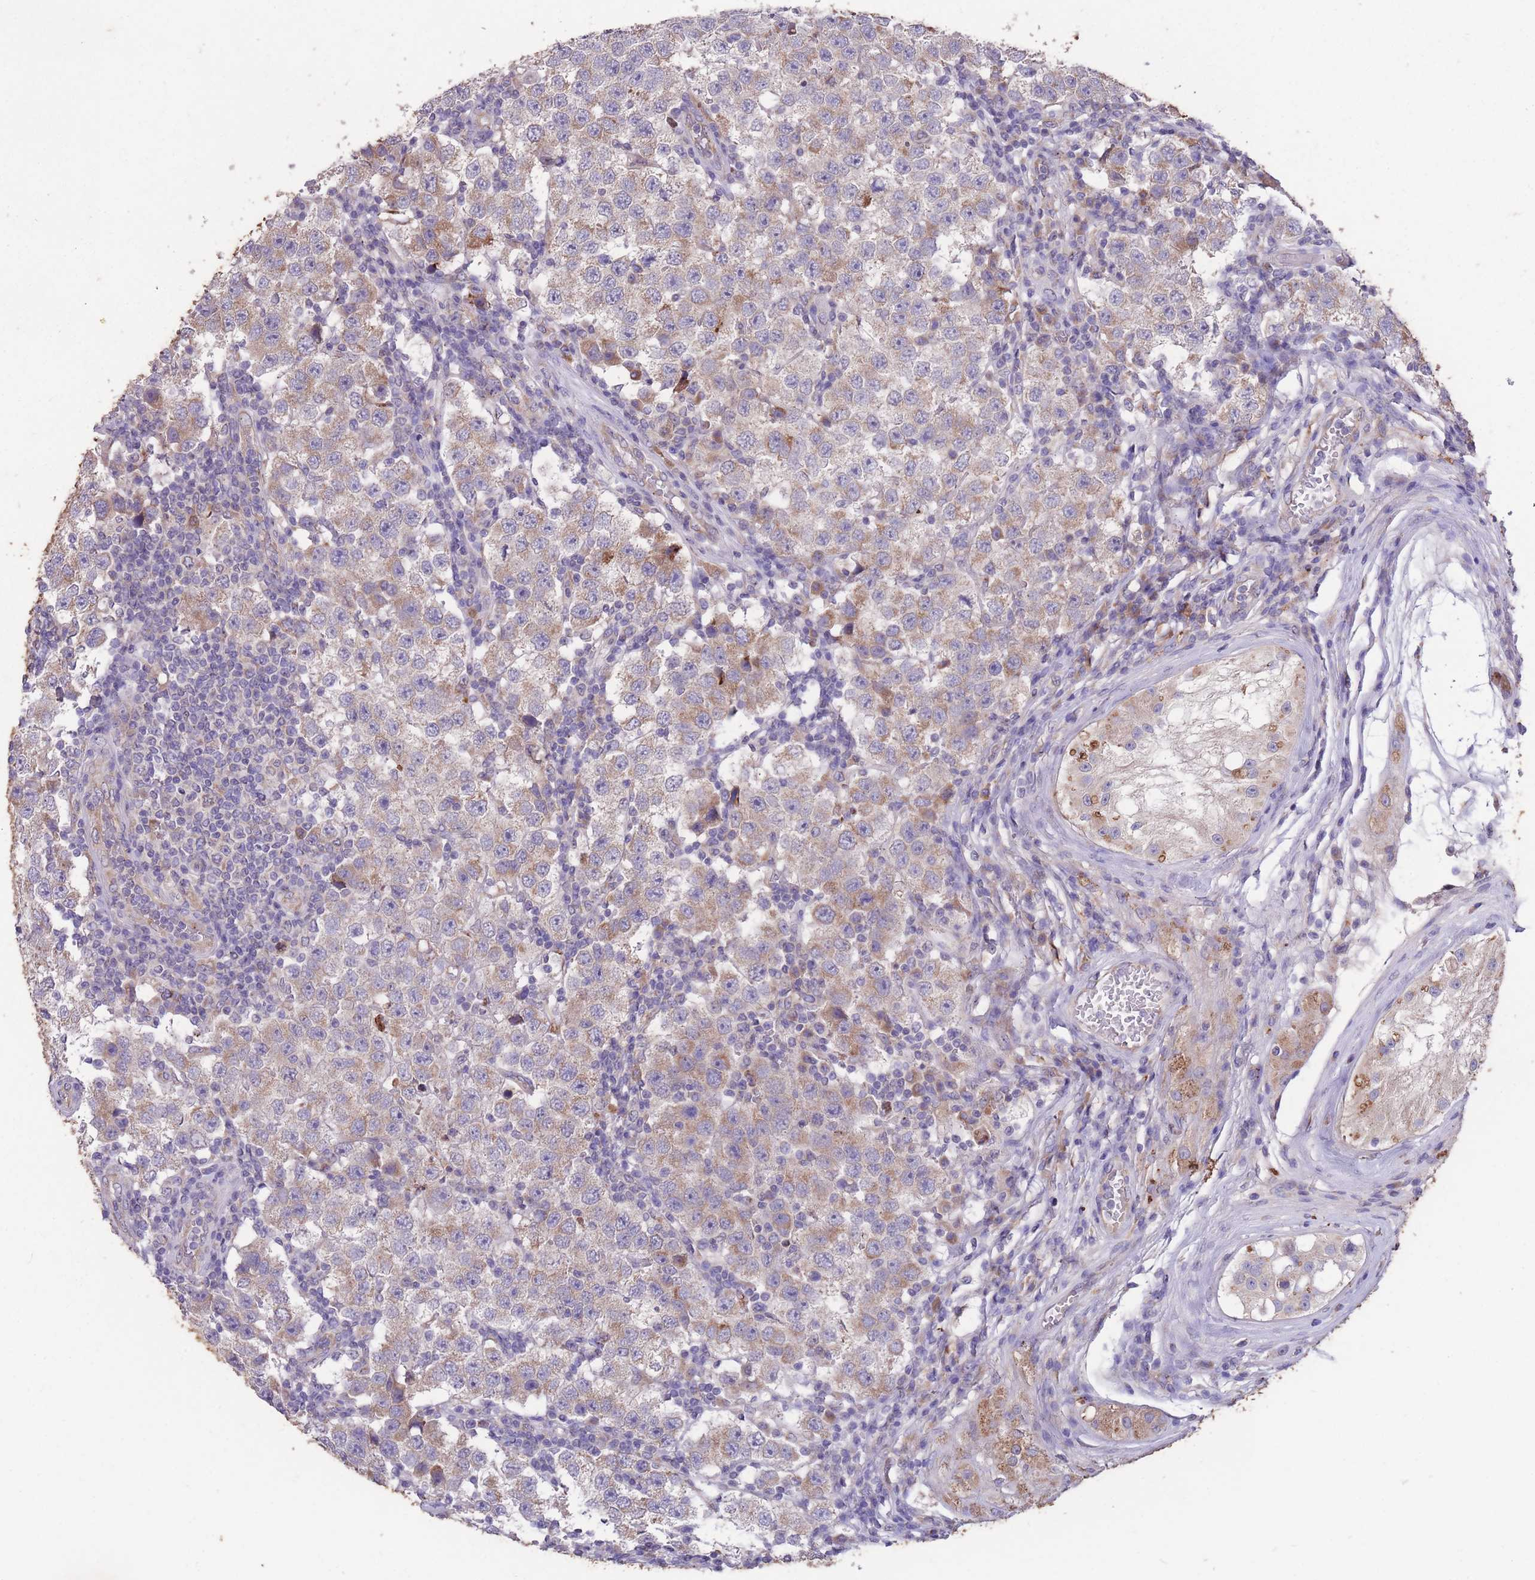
{"staining": {"intensity": "moderate", "quantity": ">75%", "location": "cytoplasmic/membranous"}, "tissue": "testis cancer", "cell_type": "Tumor cells", "image_type": "cancer", "snomed": [{"axis": "morphology", "description": "Seminoma, NOS"}, {"axis": "topography", "description": "Testis"}], "caption": "Approximately >75% of tumor cells in testis seminoma demonstrate moderate cytoplasmic/membranous protein staining as visualized by brown immunohistochemical staining.", "gene": "STIM2", "patient": {"sex": "male", "age": 34}}